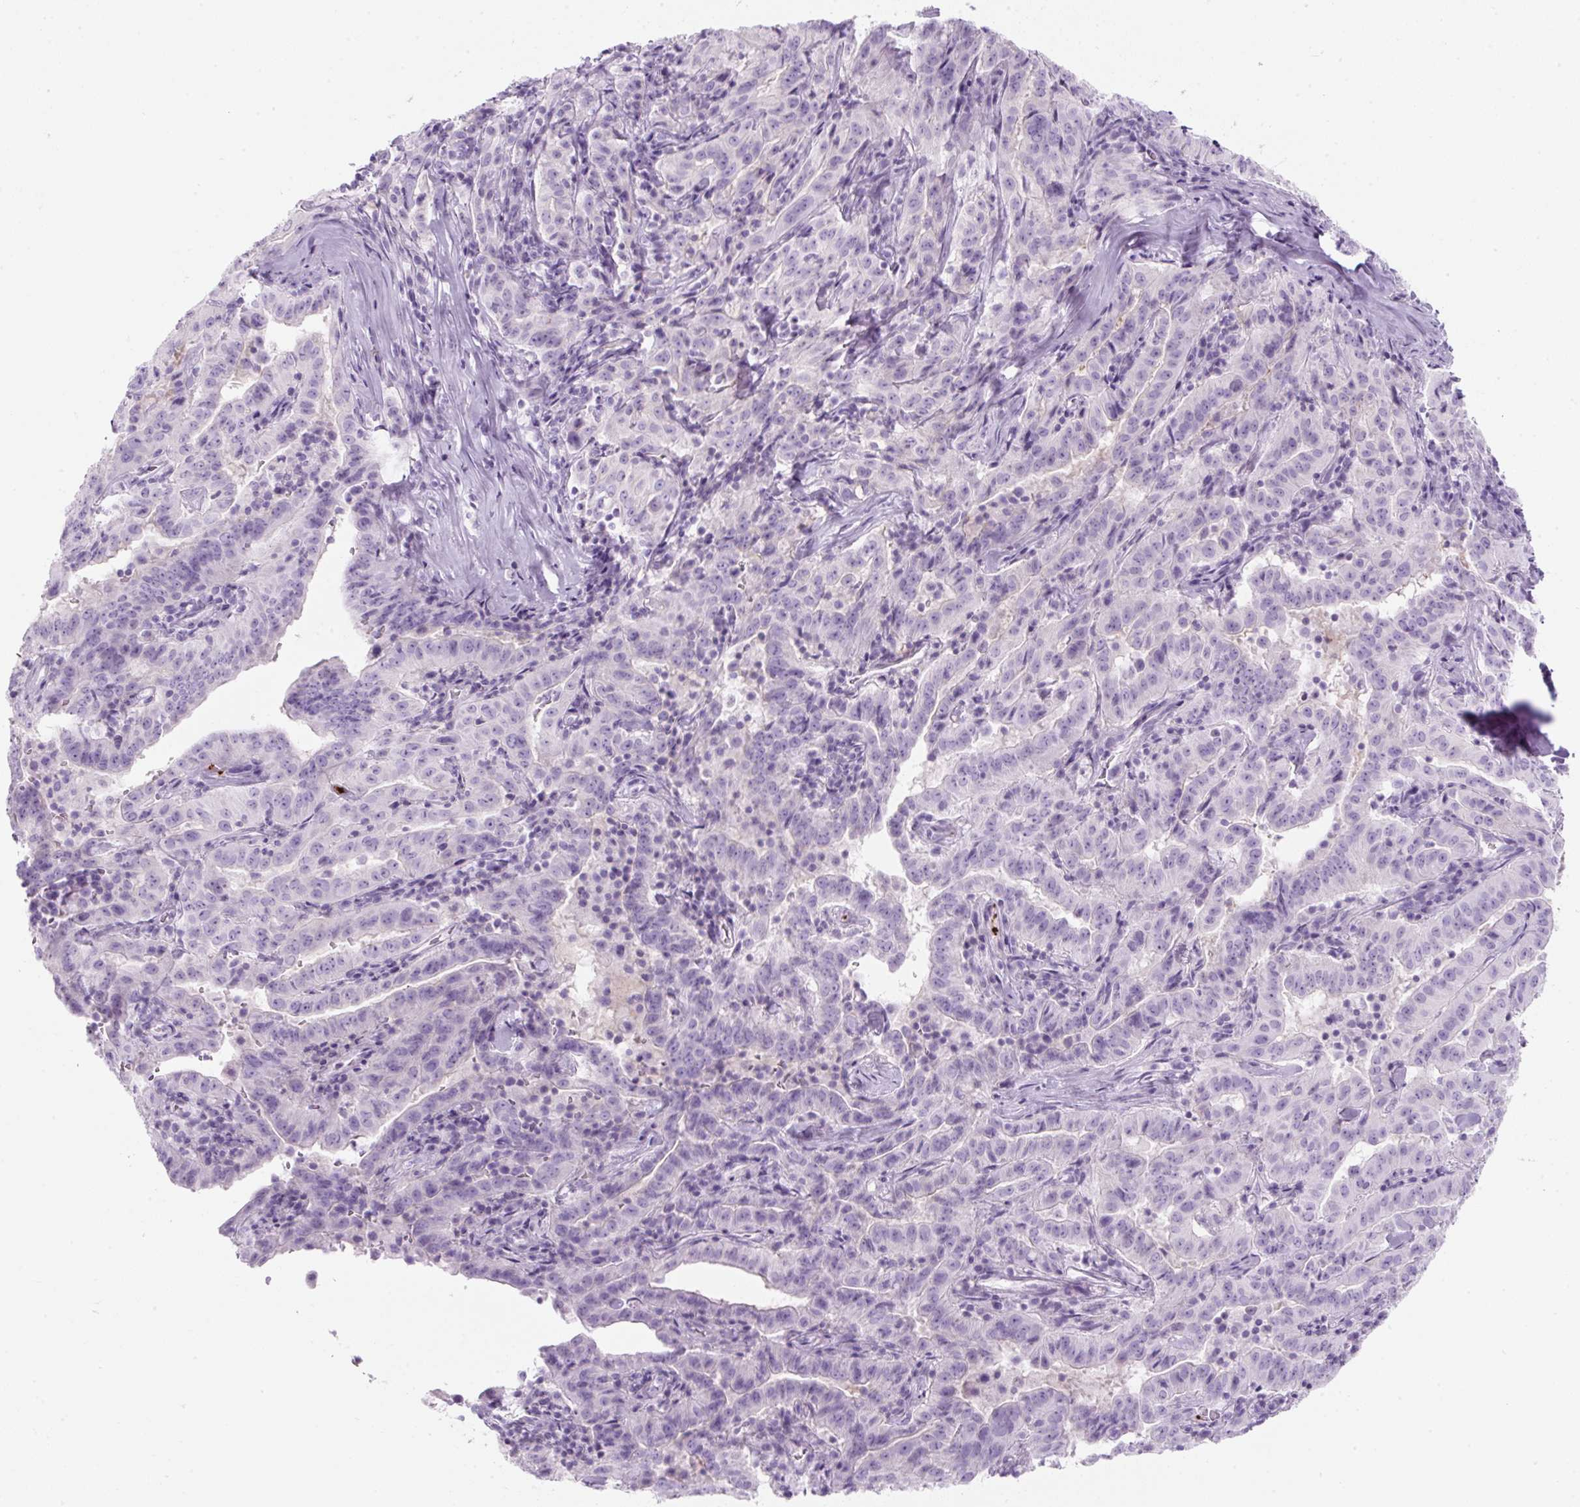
{"staining": {"intensity": "negative", "quantity": "none", "location": "none"}, "tissue": "pancreatic cancer", "cell_type": "Tumor cells", "image_type": "cancer", "snomed": [{"axis": "morphology", "description": "Adenocarcinoma, NOS"}, {"axis": "topography", "description": "Pancreas"}], "caption": "Adenocarcinoma (pancreatic) was stained to show a protein in brown. There is no significant expression in tumor cells.", "gene": "PF4V1", "patient": {"sex": "male", "age": 63}}